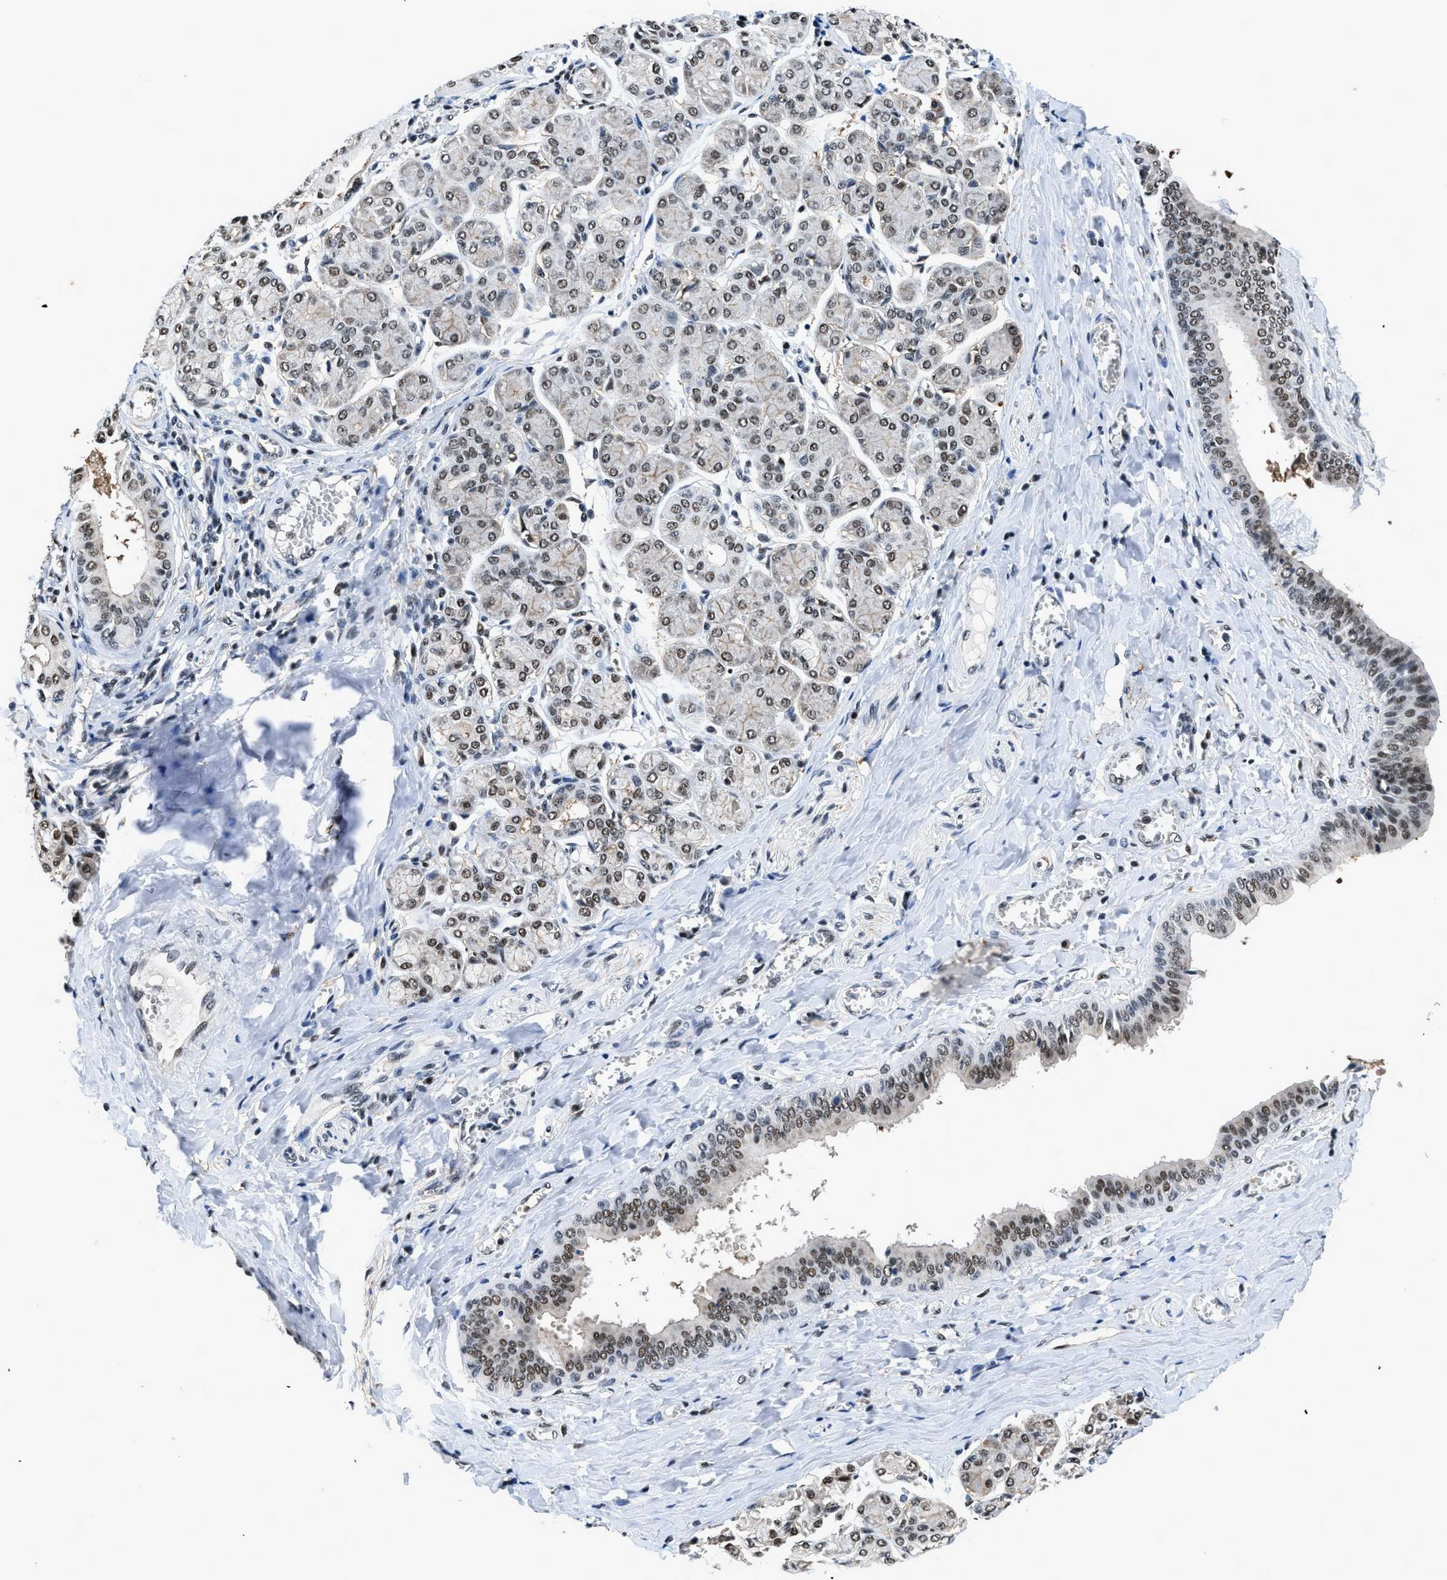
{"staining": {"intensity": "strong", "quantity": "25%-75%", "location": "nuclear"}, "tissue": "salivary gland", "cell_type": "Glandular cells", "image_type": "normal", "snomed": [{"axis": "morphology", "description": "Normal tissue, NOS"}, {"axis": "morphology", "description": "Inflammation, NOS"}, {"axis": "topography", "description": "Lymph node"}, {"axis": "topography", "description": "Salivary gland"}], "caption": "This image demonstrates normal salivary gland stained with immunohistochemistry to label a protein in brown. The nuclear of glandular cells show strong positivity for the protein. Nuclei are counter-stained blue.", "gene": "HNRNPF", "patient": {"sex": "male", "age": 3}}